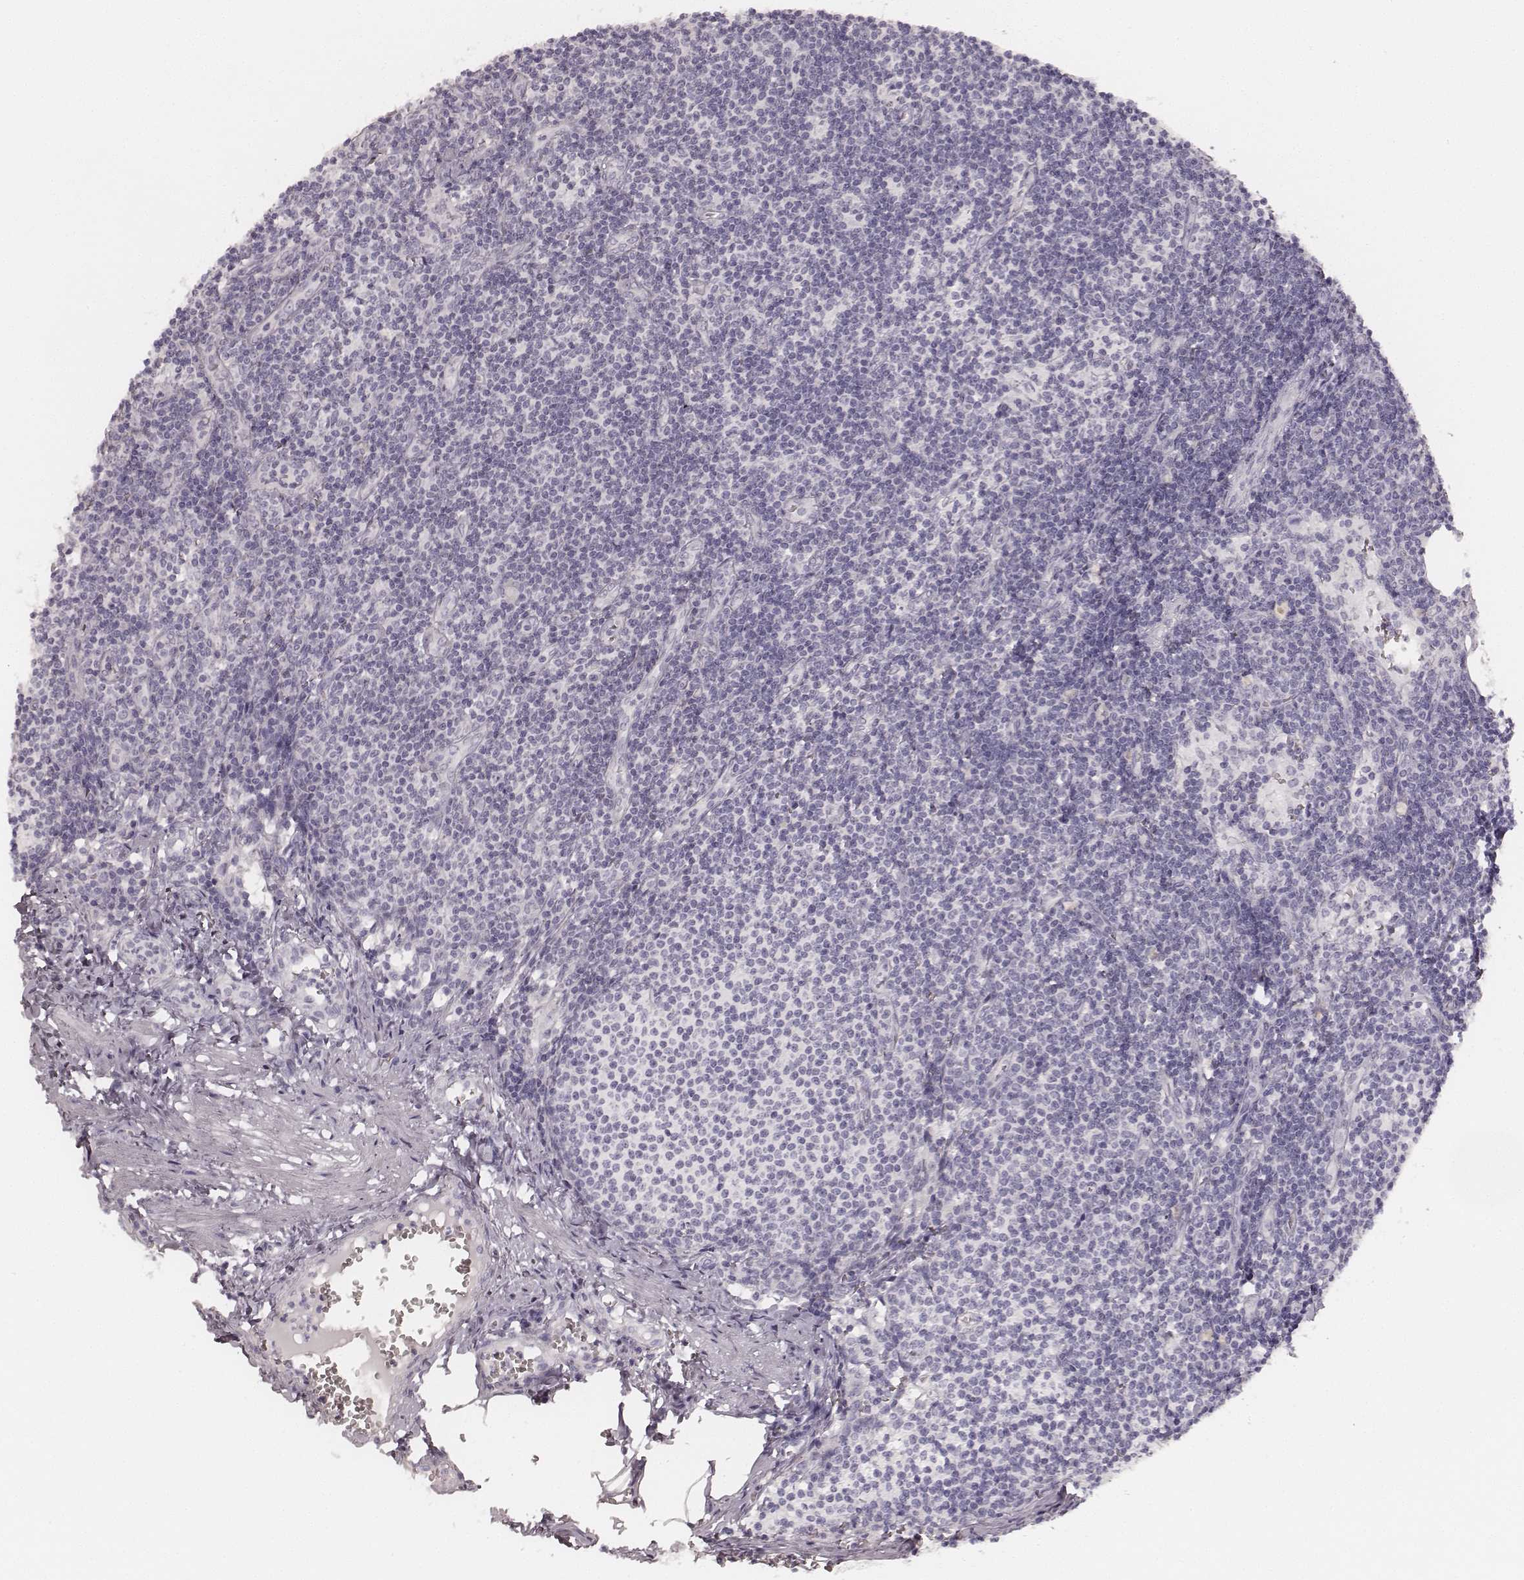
{"staining": {"intensity": "negative", "quantity": "none", "location": "none"}, "tissue": "lymph node", "cell_type": "Germinal center cells", "image_type": "normal", "snomed": [{"axis": "morphology", "description": "Normal tissue, NOS"}, {"axis": "topography", "description": "Lymph node"}], "caption": "This is an IHC micrograph of normal human lymph node. There is no expression in germinal center cells.", "gene": "KRT72", "patient": {"sex": "female", "age": 50}}